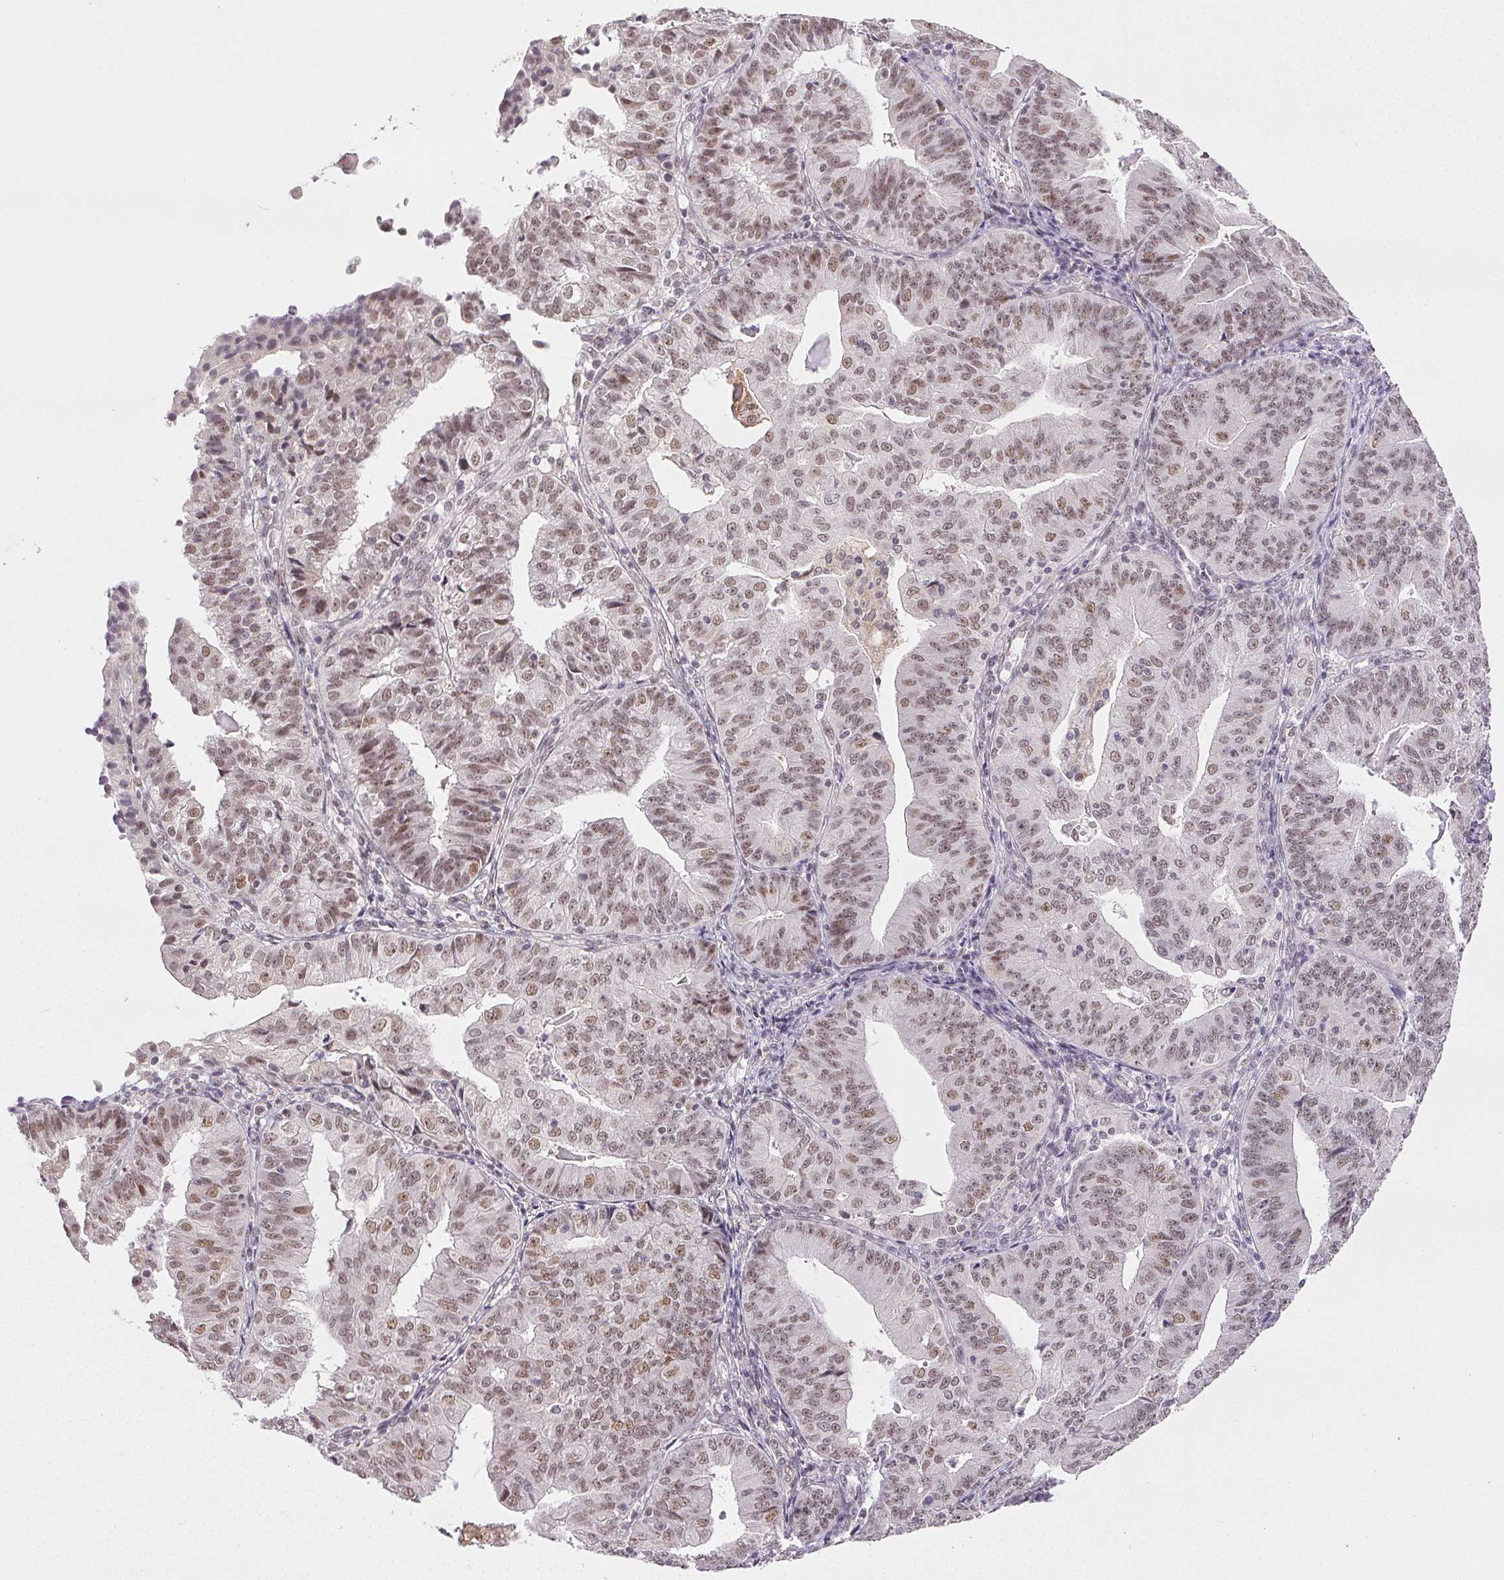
{"staining": {"intensity": "moderate", "quantity": ">75%", "location": "nuclear"}, "tissue": "endometrial cancer", "cell_type": "Tumor cells", "image_type": "cancer", "snomed": [{"axis": "morphology", "description": "Adenocarcinoma, NOS"}, {"axis": "topography", "description": "Endometrium"}], "caption": "Endometrial cancer stained with IHC displays moderate nuclear expression in approximately >75% of tumor cells.", "gene": "PRPF18", "patient": {"sex": "female", "age": 56}}